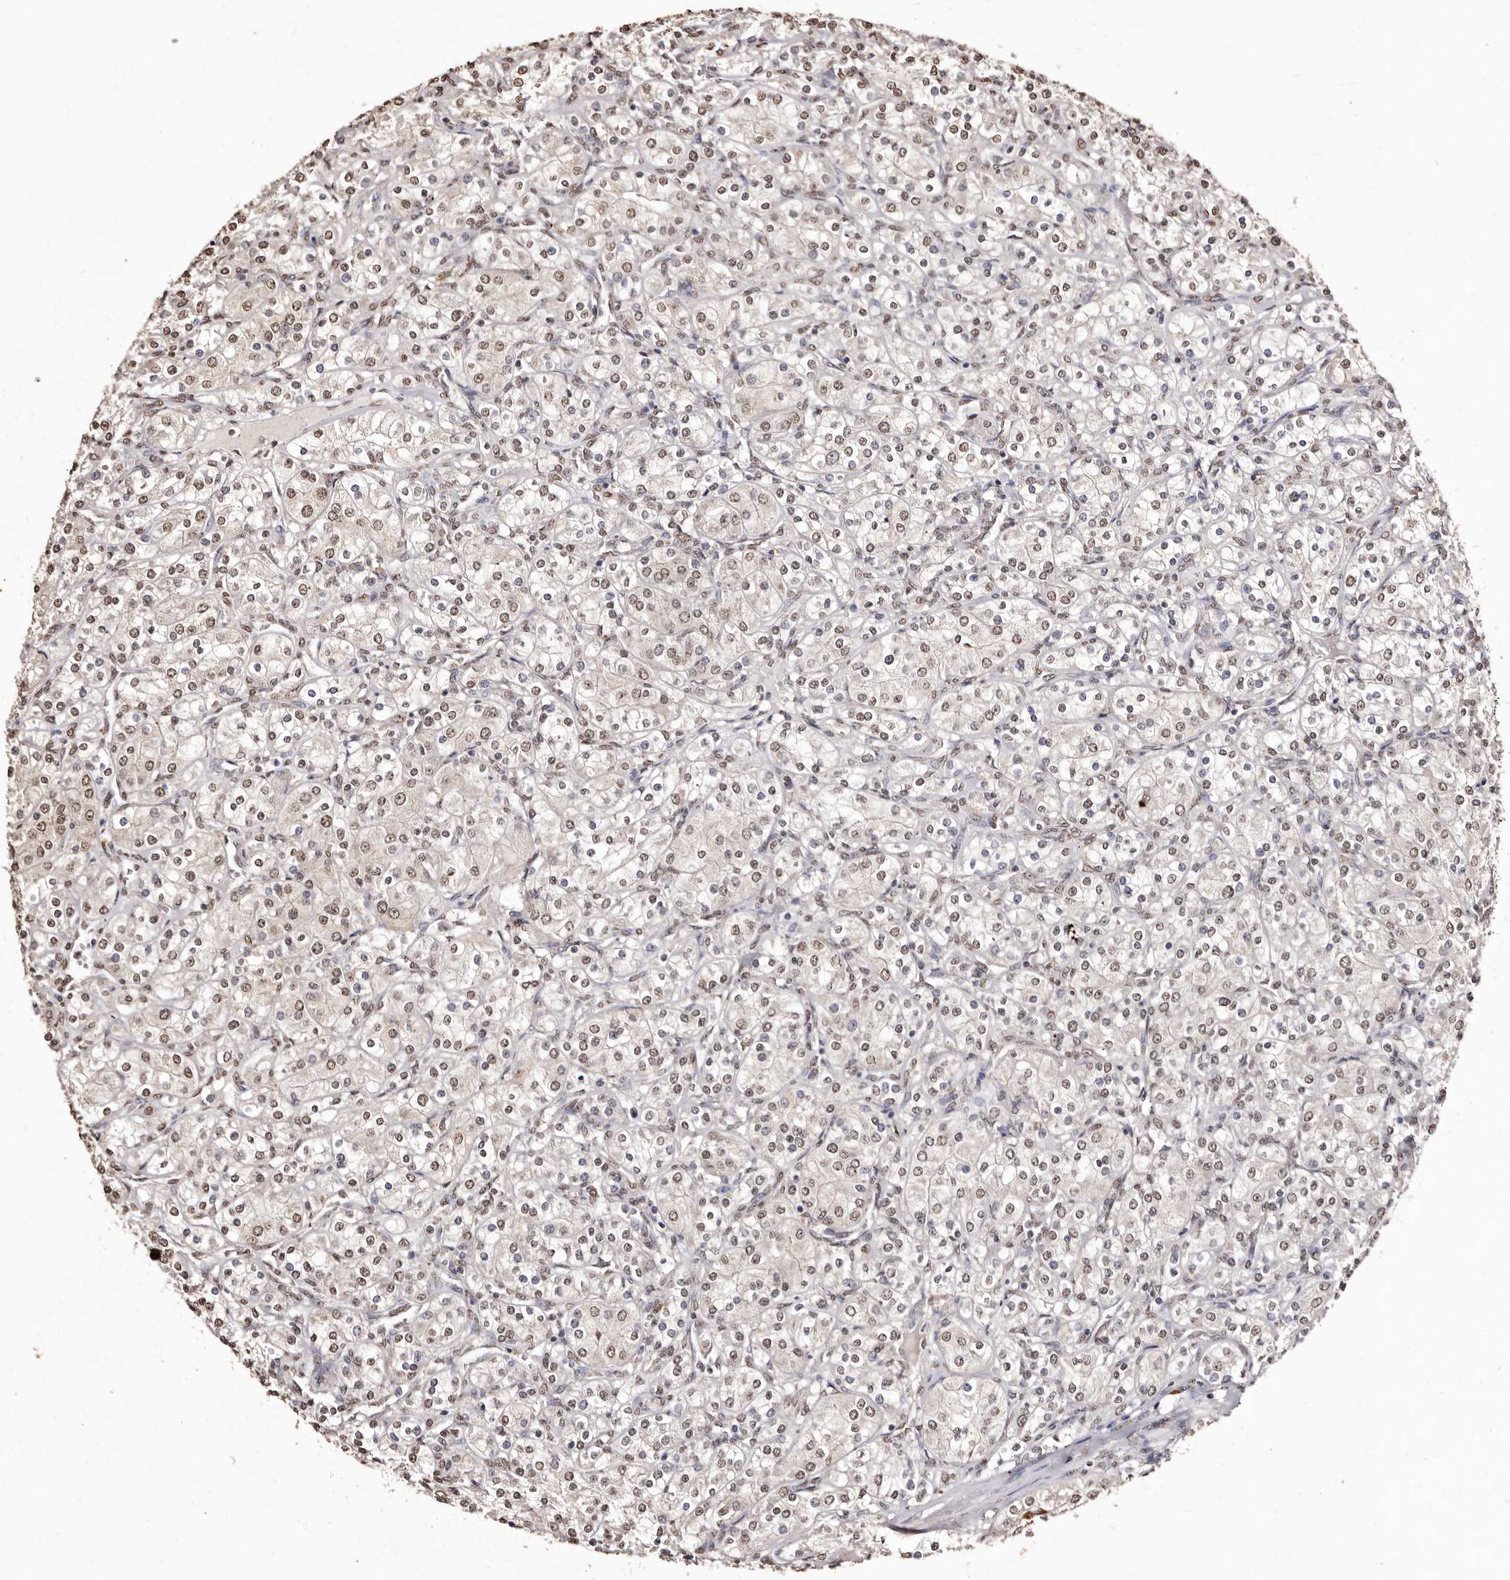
{"staining": {"intensity": "moderate", "quantity": ">75%", "location": "nuclear"}, "tissue": "renal cancer", "cell_type": "Tumor cells", "image_type": "cancer", "snomed": [{"axis": "morphology", "description": "Adenocarcinoma, NOS"}, {"axis": "topography", "description": "Kidney"}], "caption": "Immunohistochemical staining of human renal cancer reveals medium levels of moderate nuclear staining in approximately >75% of tumor cells.", "gene": "ERBB4", "patient": {"sex": "male", "age": 77}}